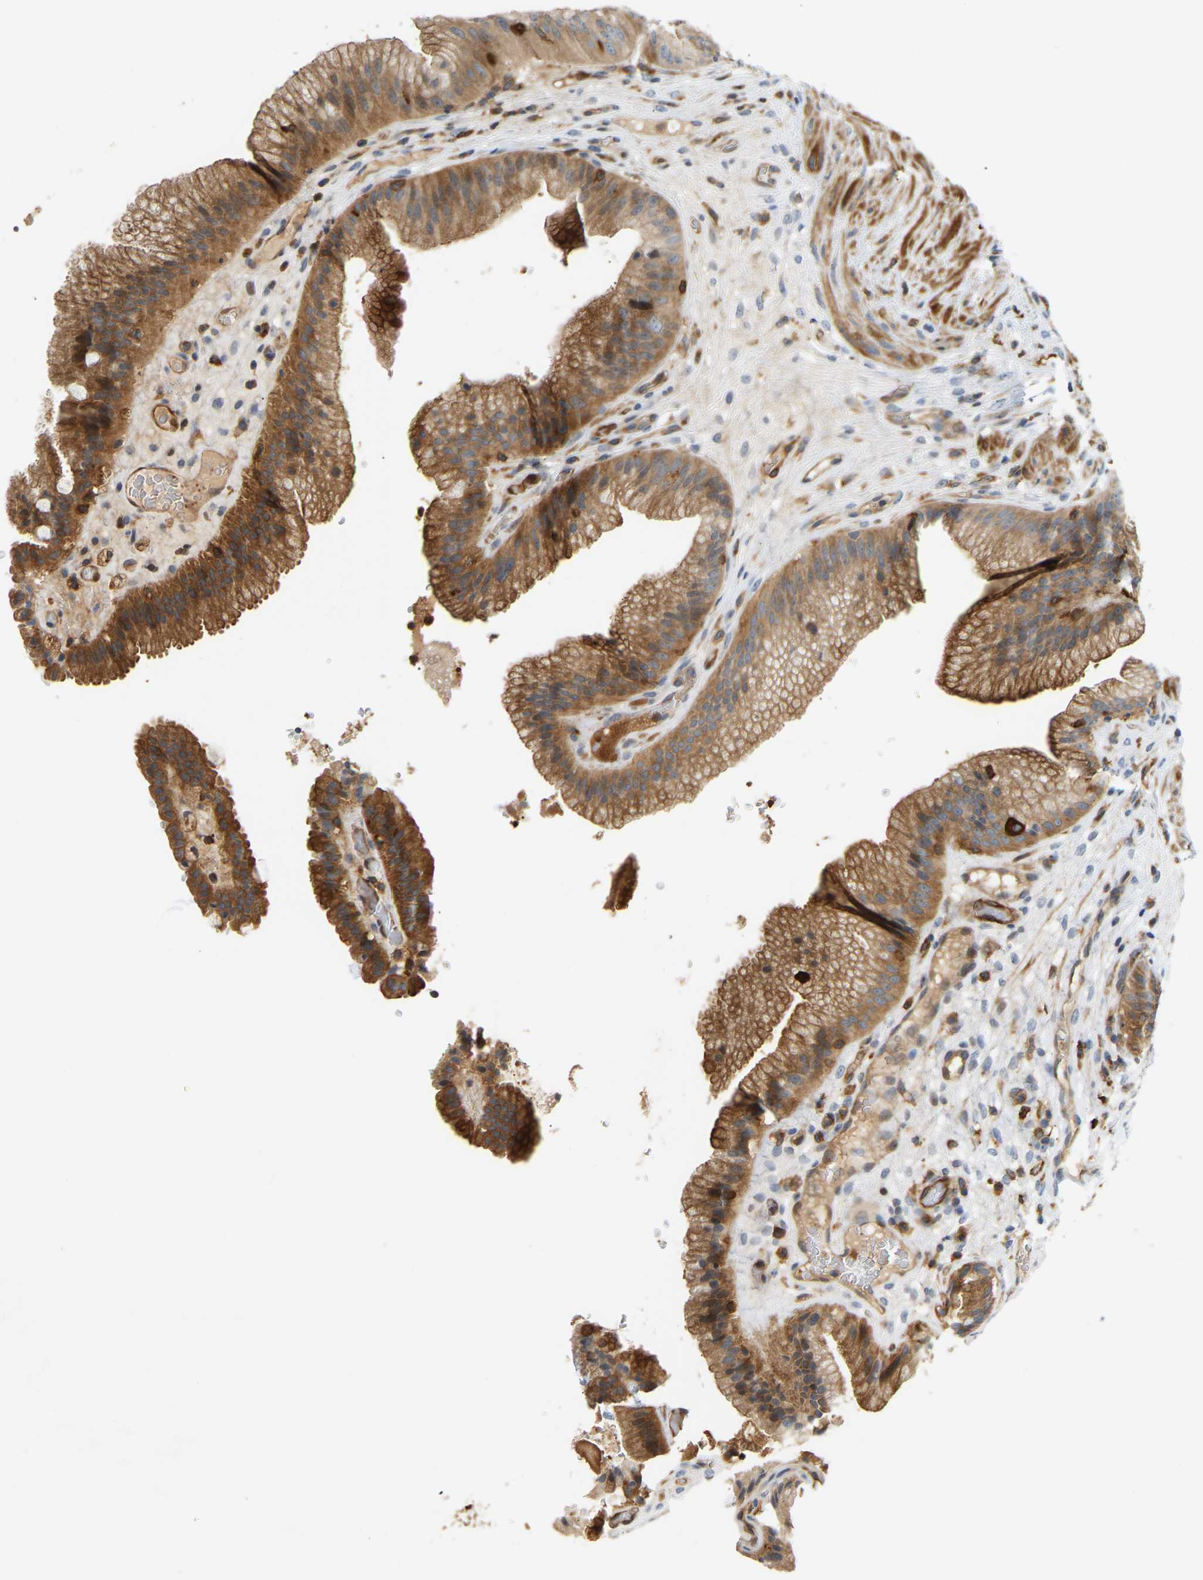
{"staining": {"intensity": "strong", "quantity": ">75%", "location": "cytoplasmic/membranous"}, "tissue": "gallbladder", "cell_type": "Glandular cells", "image_type": "normal", "snomed": [{"axis": "morphology", "description": "Normal tissue, NOS"}, {"axis": "topography", "description": "Gallbladder"}], "caption": "Glandular cells demonstrate strong cytoplasmic/membranous expression in about >75% of cells in normal gallbladder. (IHC, brightfield microscopy, high magnification).", "gene": "PLCG2", "patient": {"sex": "male", "age": 49}}